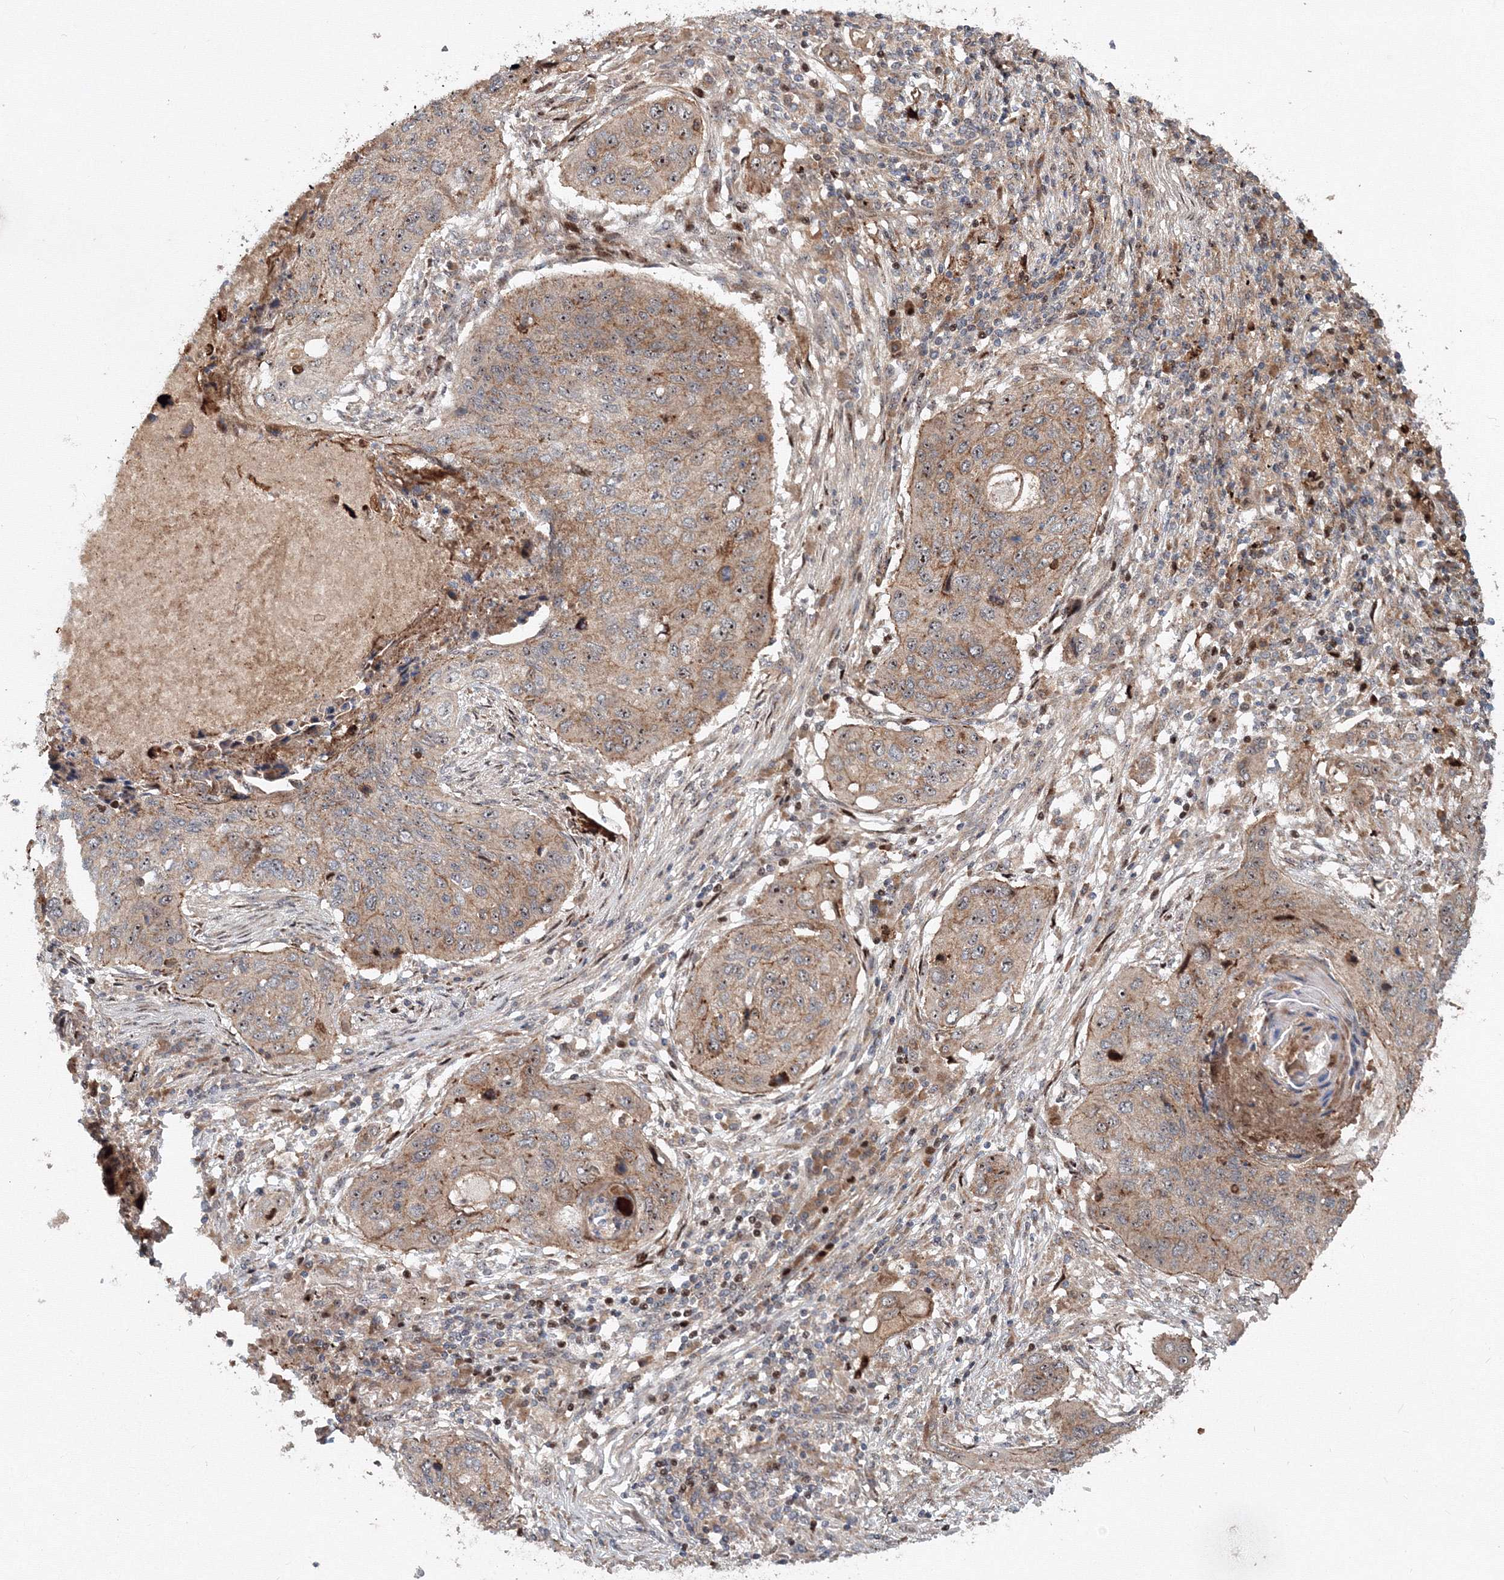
{"staining": {"intensity": "weak", "quantity": ">75%", "location": "cytoplasmic/membranous,nuclear"}, "tissue": "lung cancer", "cell_type": "Tumor cells", "image_type": "cancer", "snomed": [{"axis": "morphology", "description": "Squamous cell carcinoma, NOS"}, {"axis": "topography", "description": "Lung"}], "caption": "Human squamous cell carcinoma (lung) stained with a protein marker displays weak staining in tumor cells.", "gene": "ANKAR", "patient": {"sex": "female", "age": 63}}